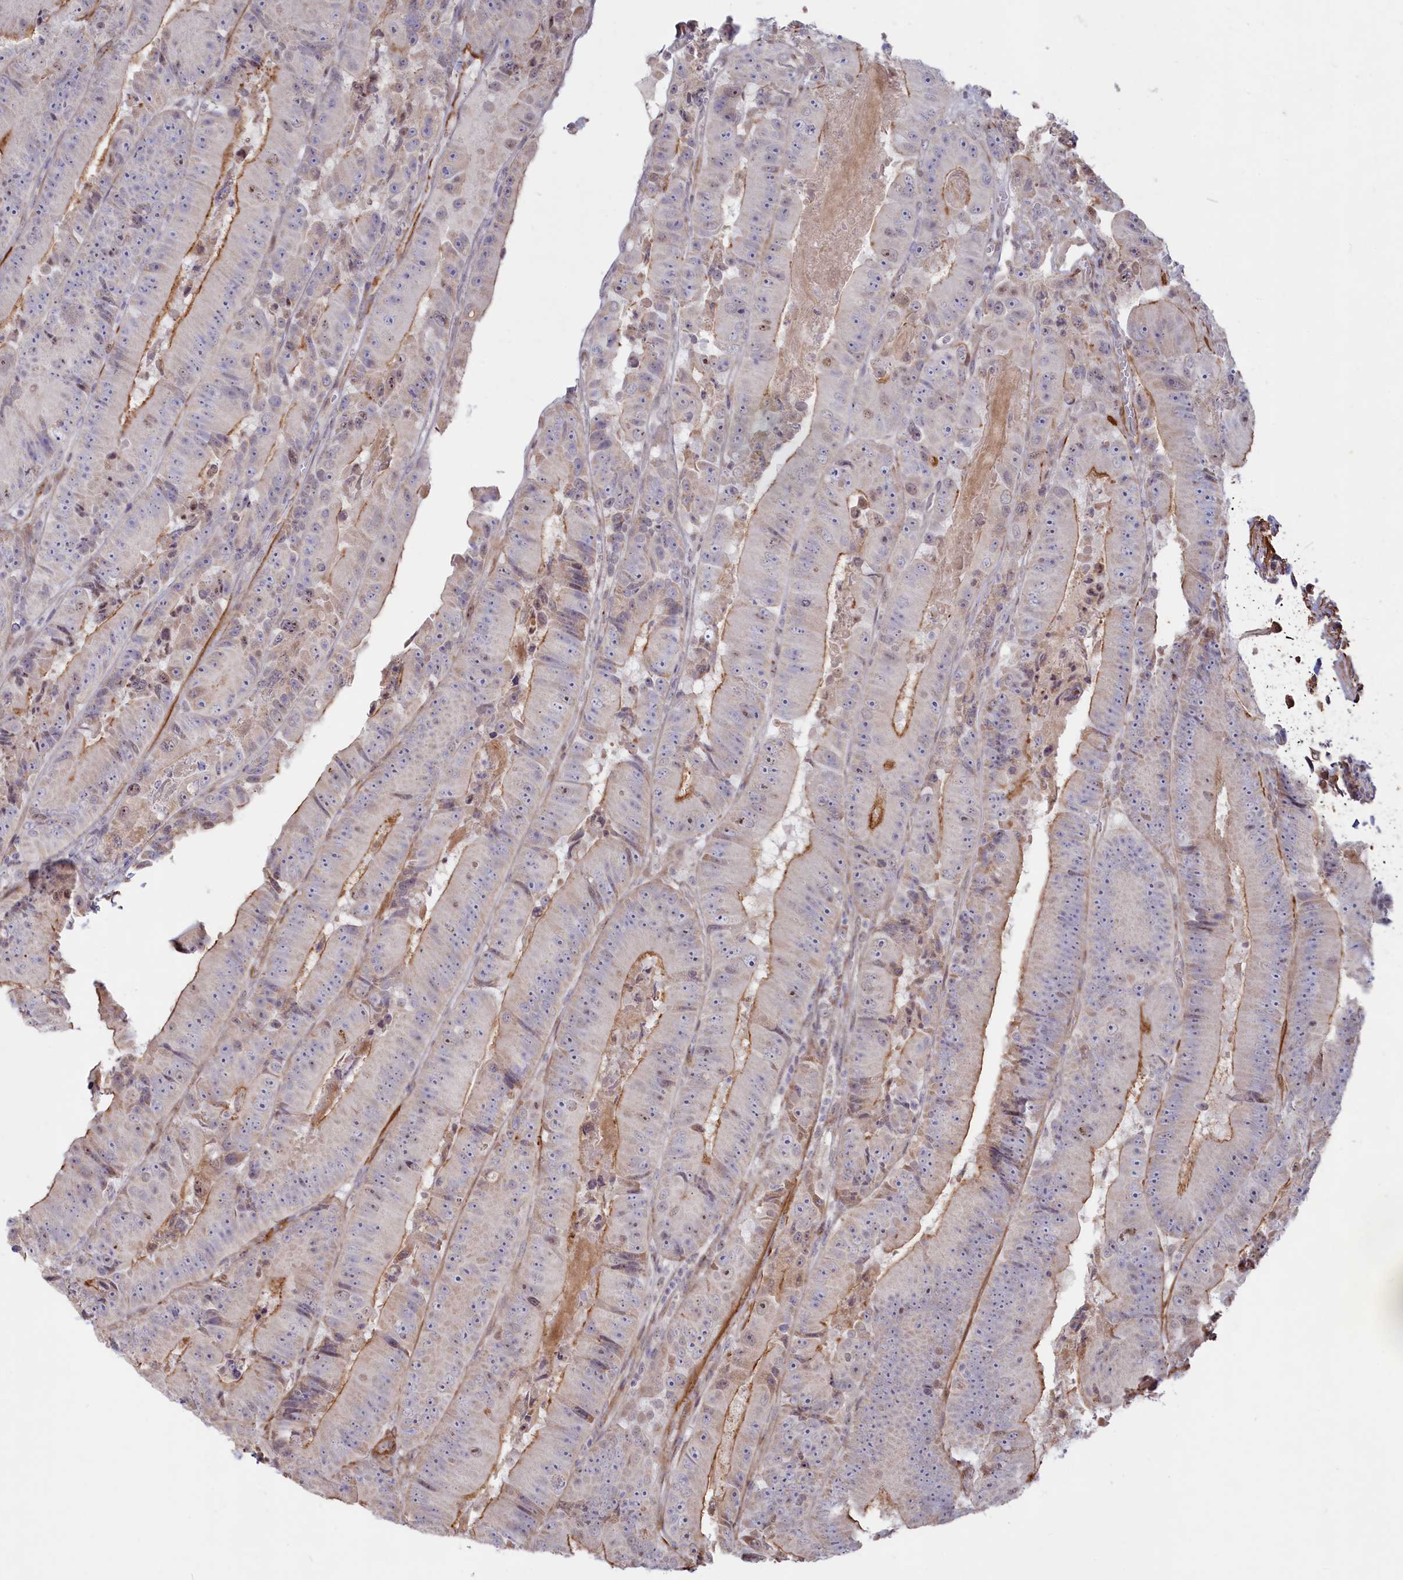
{"staining": {"intensity": "strong", "quantity": "25%-75%", "location": "cytoplasmic/membranous"}, "tissue": "colorectal cancer", "cell_type": "Tumor cells", "image_type": "cancer", "snomed": [{"axis": "morphology", "description": "Adenocarcinoma, NOS"}, {"axis": "topography", "description": "Colon"}], "caption": "Protein staining of colorectal adenocarcinoma tissue displays strong cytoplasmic/membranous expression in about 25%-75% of tumor cells.", "gene": "CCDC154", "patient": {"sex": "female", "age": 86}}